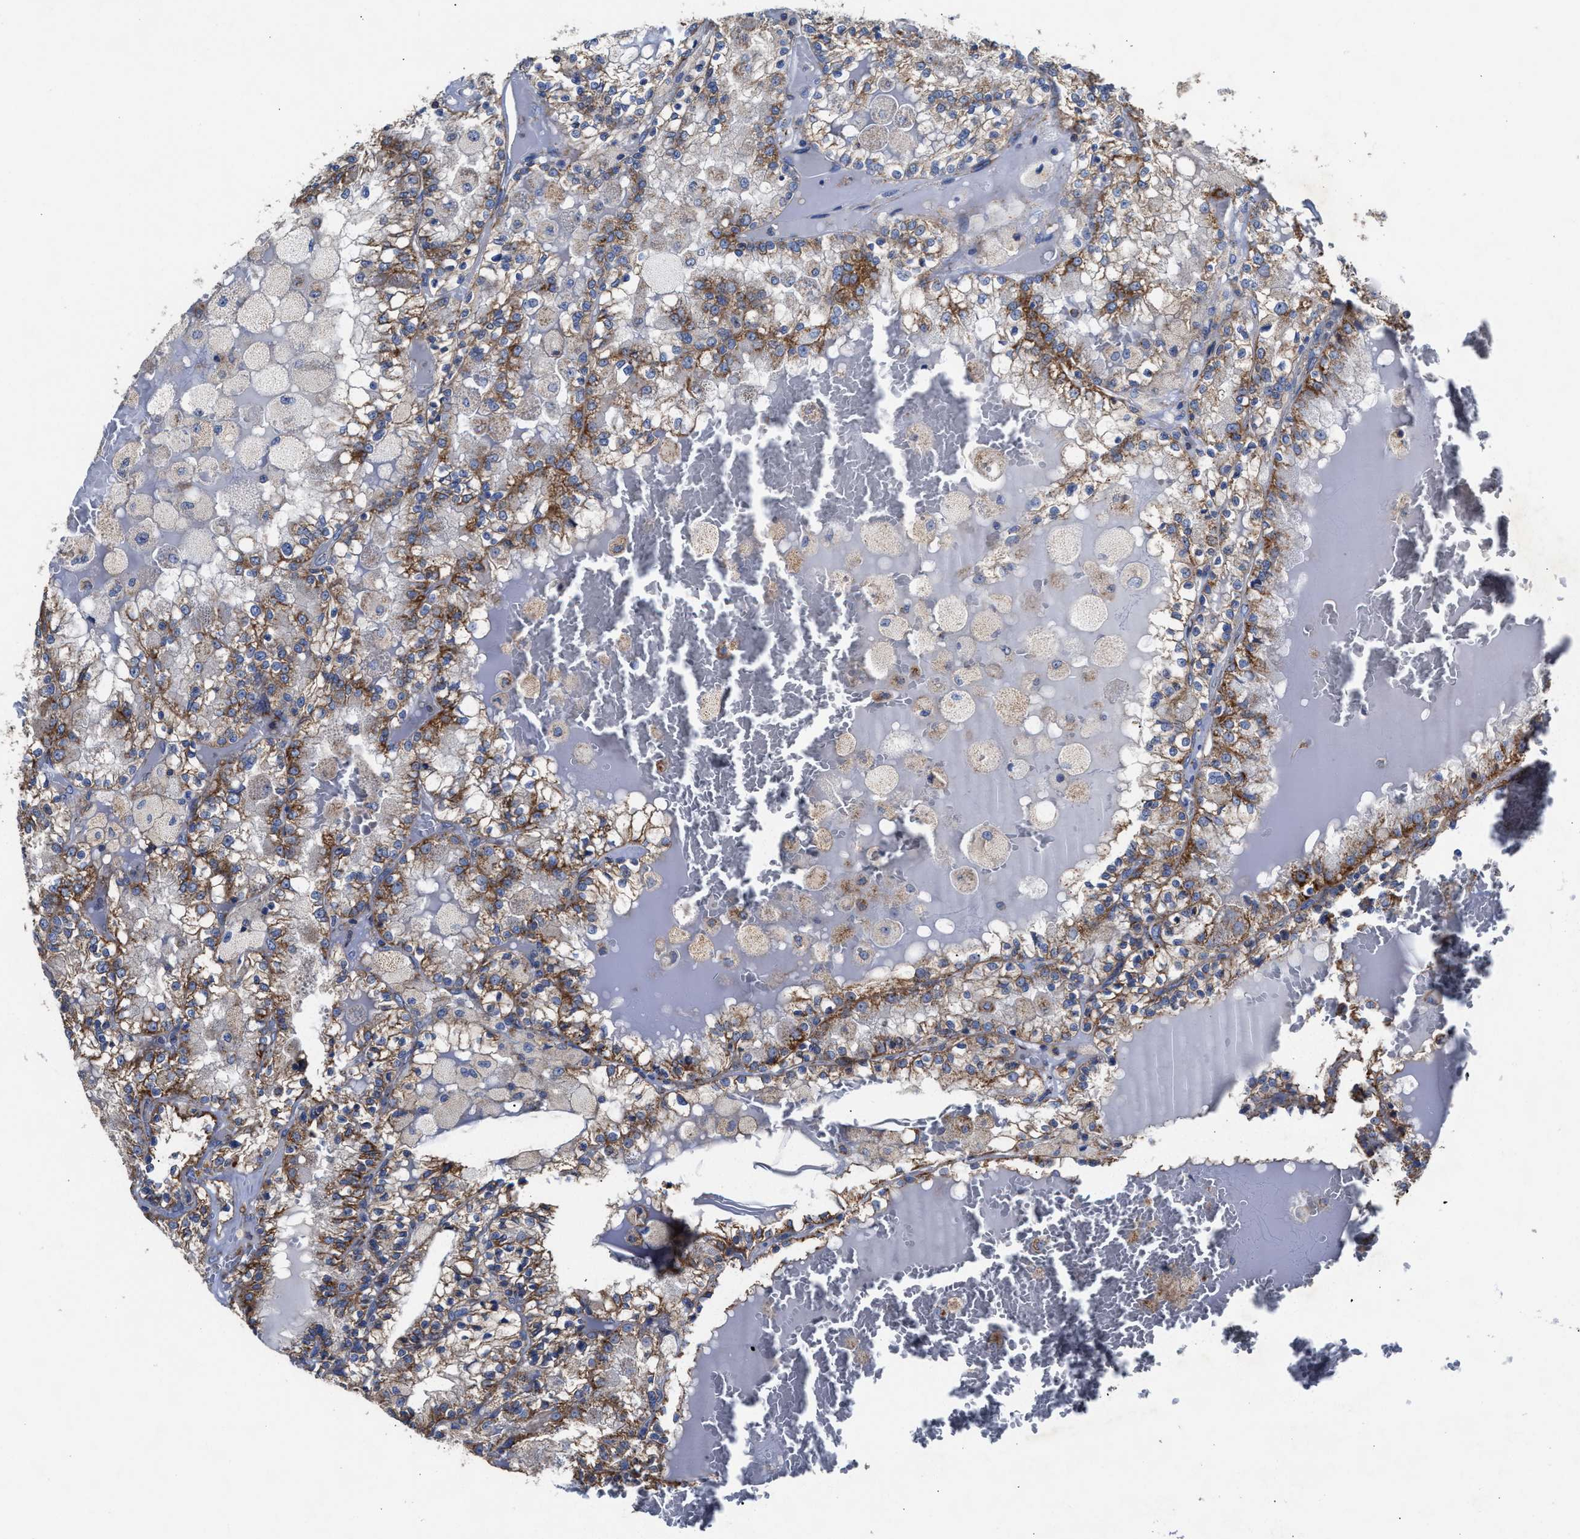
{"staining": {"intensity": "moderate", "quantity": ">75%", "location": "cytoplasmic/membranous"}, "tissue": "renal cancer", "cell_type": "Tumor cells", "image_type": "cancer", "snomed": [{"axis": "morphology", "description": "Adenocarcinoma, NOS"}, {"axis": "topography", "description": "Kidney"}], "caption": "This image demonstrates renal adenocarcinoma stained with immunohistochemistry (IHC) to label a protein in brown. The cytoplasmic/membranous of tumor cells show moderate positivity for the protein. Nuclei are counter-stained blue.", "gene": "MECR", "patient": {"sex": "female", "age": 56}}